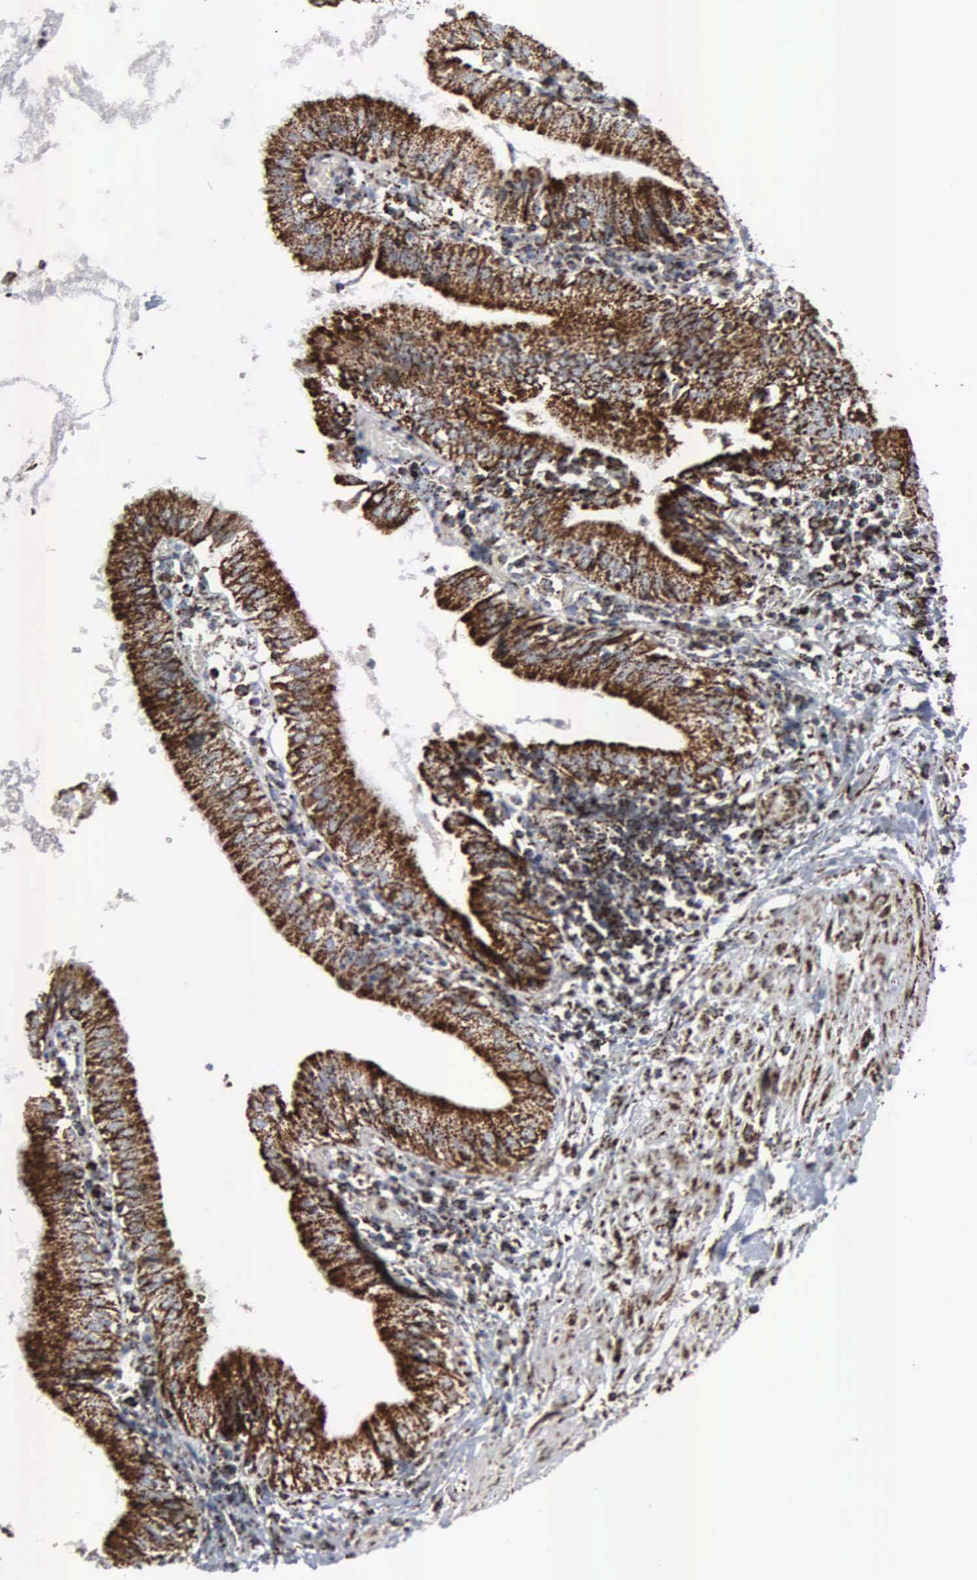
{"staining": {"intensity": "strong", "quantity": ">75%", "location": "cytoplasmic/membranous"}, "tissue": "gallbladder", "cell_type": "Glandular cells", "image_type": "normal", "snomed": [{"axis": "morphology", "description": "Normal tissue, NOS"}, {"axis": "topography", "description": "Gallbladder"}], "caption": "Strong cytoplasmic/membranous expression for a protein is identified in approximately >75% of glandular cells of benign gallbladder using immunohistochemistry.", "gene": "HSPA9", "patient": {"sex": "male", "age": 58}}